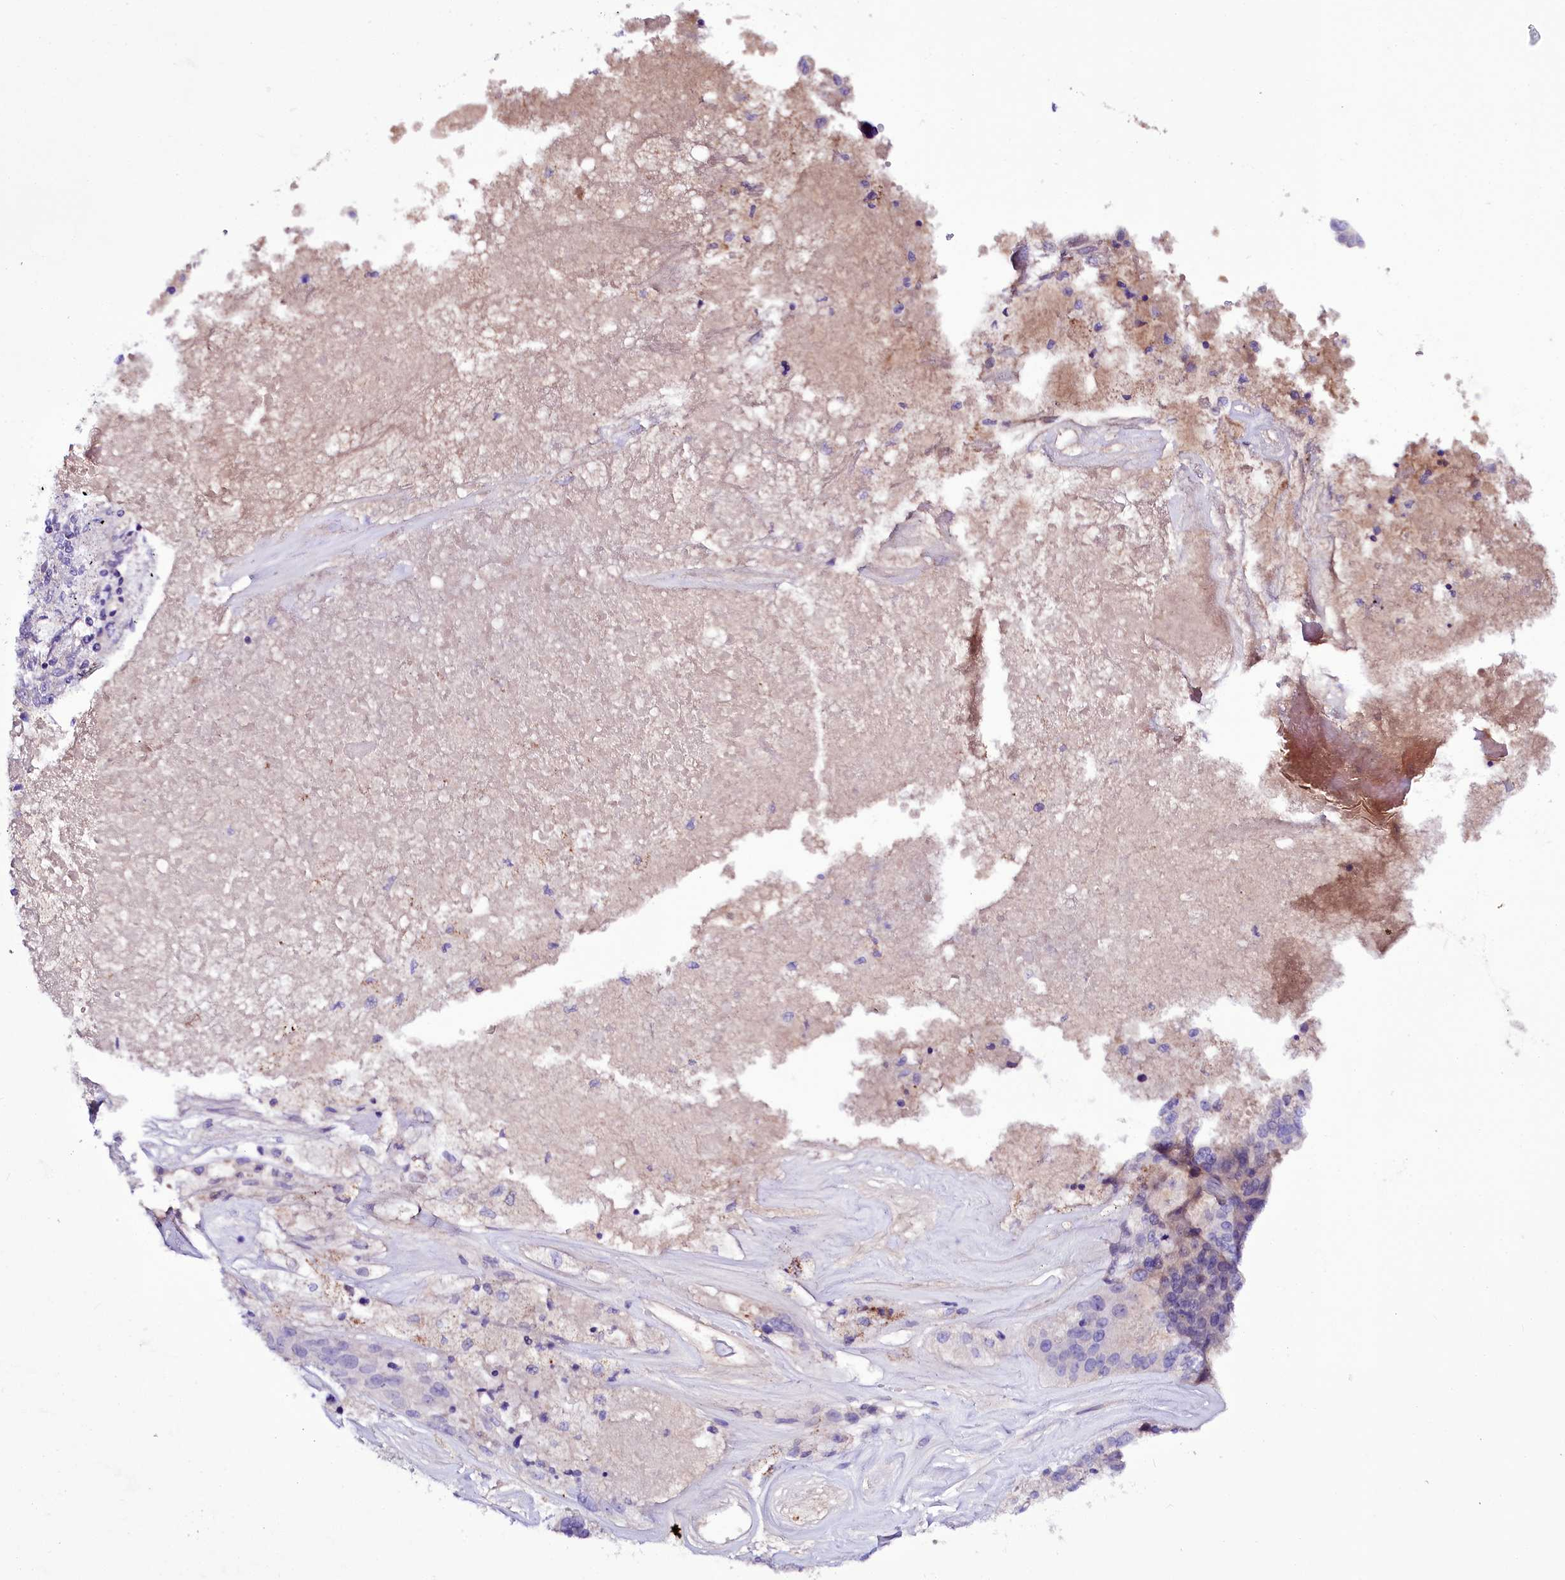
{"staining": {"intensity": "negative", "quantity": "none", "location": "none"}, "tissue": "ovarian cancer", "cell_type": "Tumor cells", "image_type": "cancer", "snomed": [{"axis": "morphology", "description": "Cystadenocarcinoma, serous, NOS"}, {"axis": "topography", "description": "Ovary"}], "caption": "This image is of ovarian cancer (serous cystadenocarcinoma) stained with IHC to label a protein in brown with the nuclei are counter-stained blue. There is no expression in tumor cells. The staining was performed using DAB to visualize the protein expression in brown, while the nuclei were stained in blue with hematoxylin (Magnification: 20x).", "gene": "PPP1R32", "patient": {"sex": "female", "age": 59}}